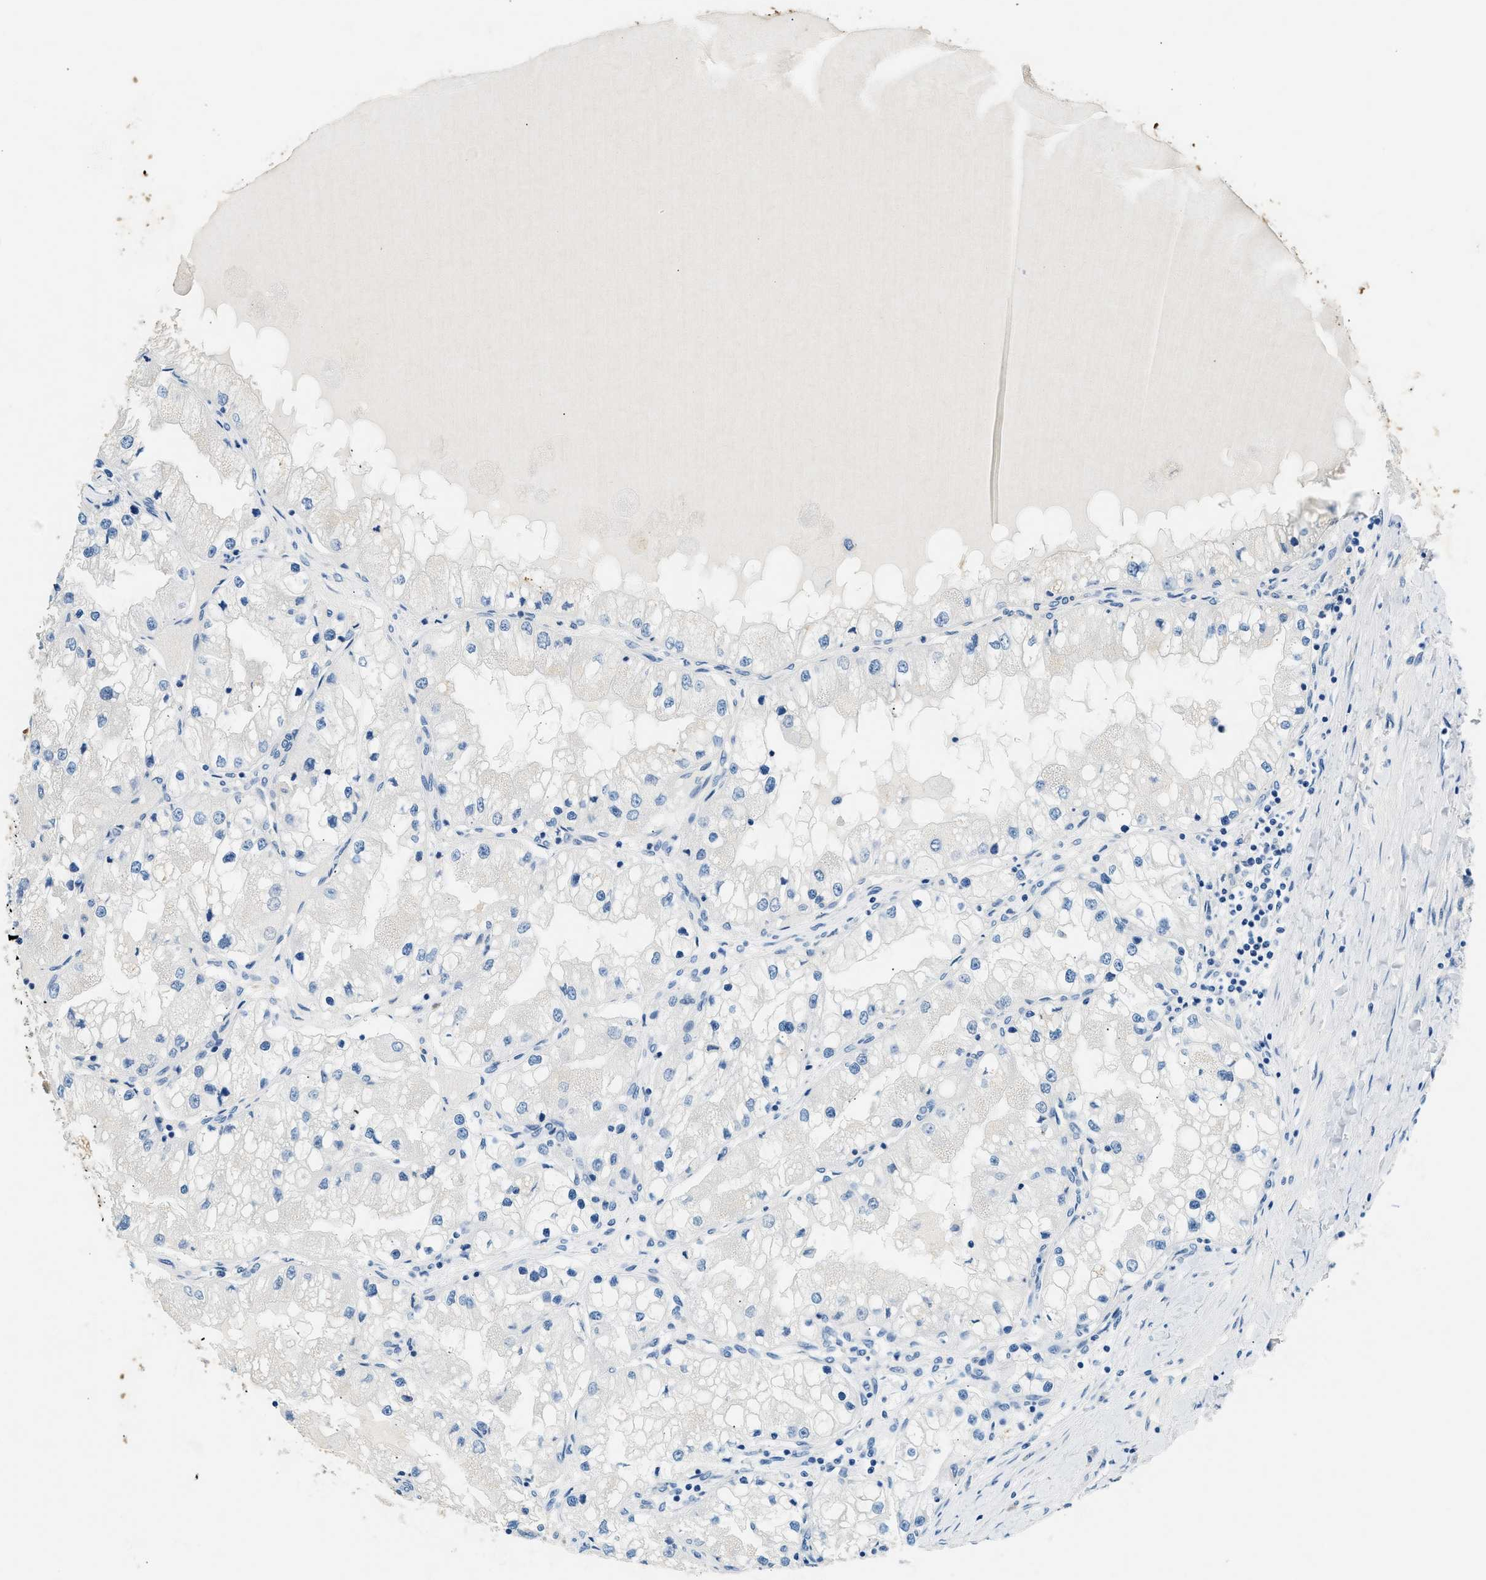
{"staining": {"intensity": "negative", "quantity": "none", "location": "none"}, "tissue": "renal cancer", "cell_type": "Tumor cells", "image_type": "cancer", "snomed": [{"axis": "morphology", "description": "Adenocarcinoma, NOS"}, {"axis": "topography", "description": "Kidney"}], "caption": "Protein analysis of renal adenocarcinoma reveals no significant staining in tumor cells.", "gene": "CFAP20", "patient": {"sex": "male", "age": 68}}